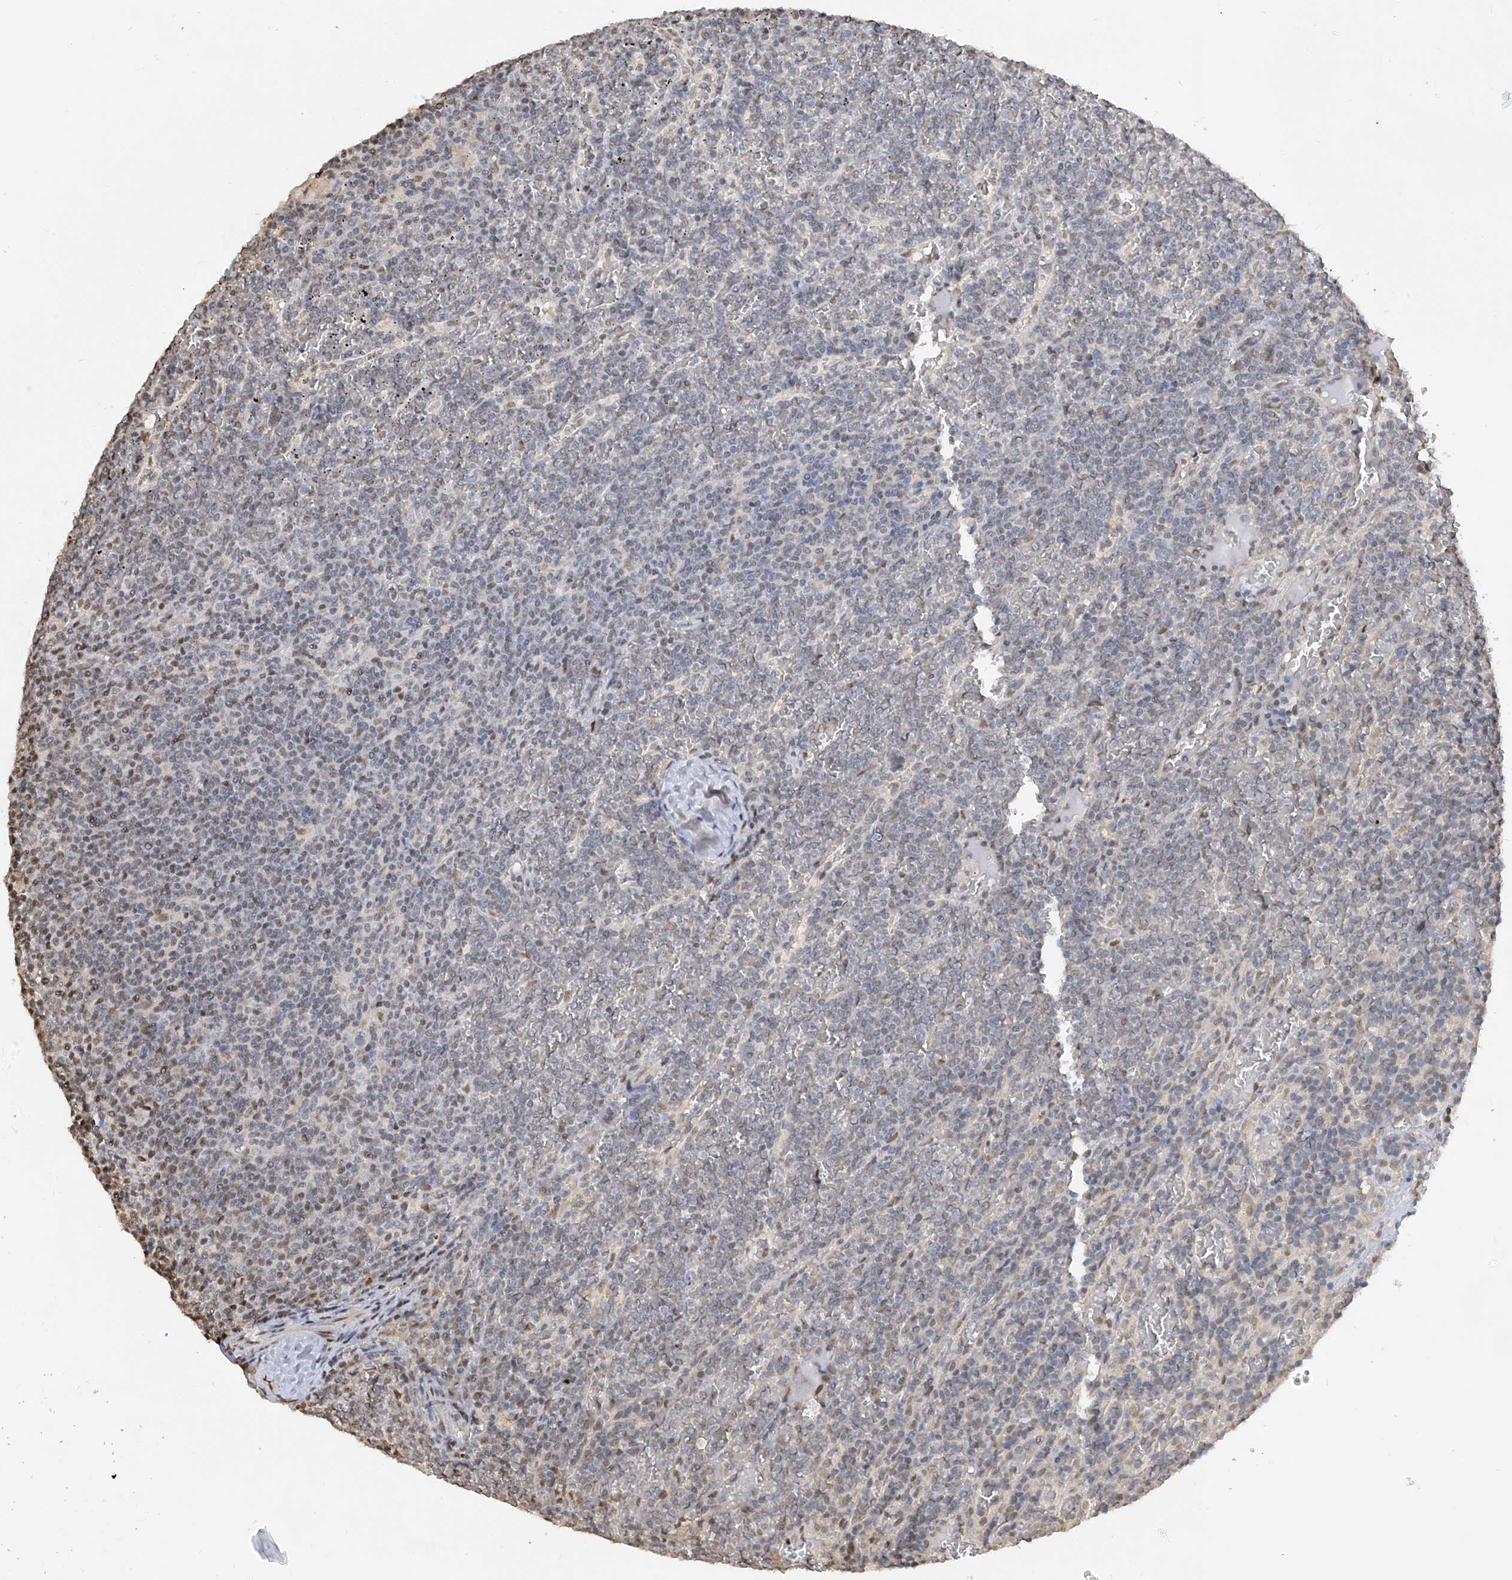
{"staining": {"intensity": "negative", "quantity": "none", "location": "none"}, "tissue": "lymphoma", "cell_type": "Tumor cells", "image_type": "cancer", "snomed": [{"axis": "morphology", "description": "Malignant lymphoma, non-Hodgkin's type, Low grade"}, {"axis": "topography", "description": "Spleen"}], "caption": "Tumor cells show no significant protein positivity in malignant lymphoma, non-Hodgkin's type (low-grade). The staining was performed using DAB (3,3'-diaminobenzidine) to visualize the protein expression in brown, while the nuclei were stained in blue with hematoxylin (Magnification: 20x).", "gene": "PMM1", "patient": {"sex": "female", "age": 19}}